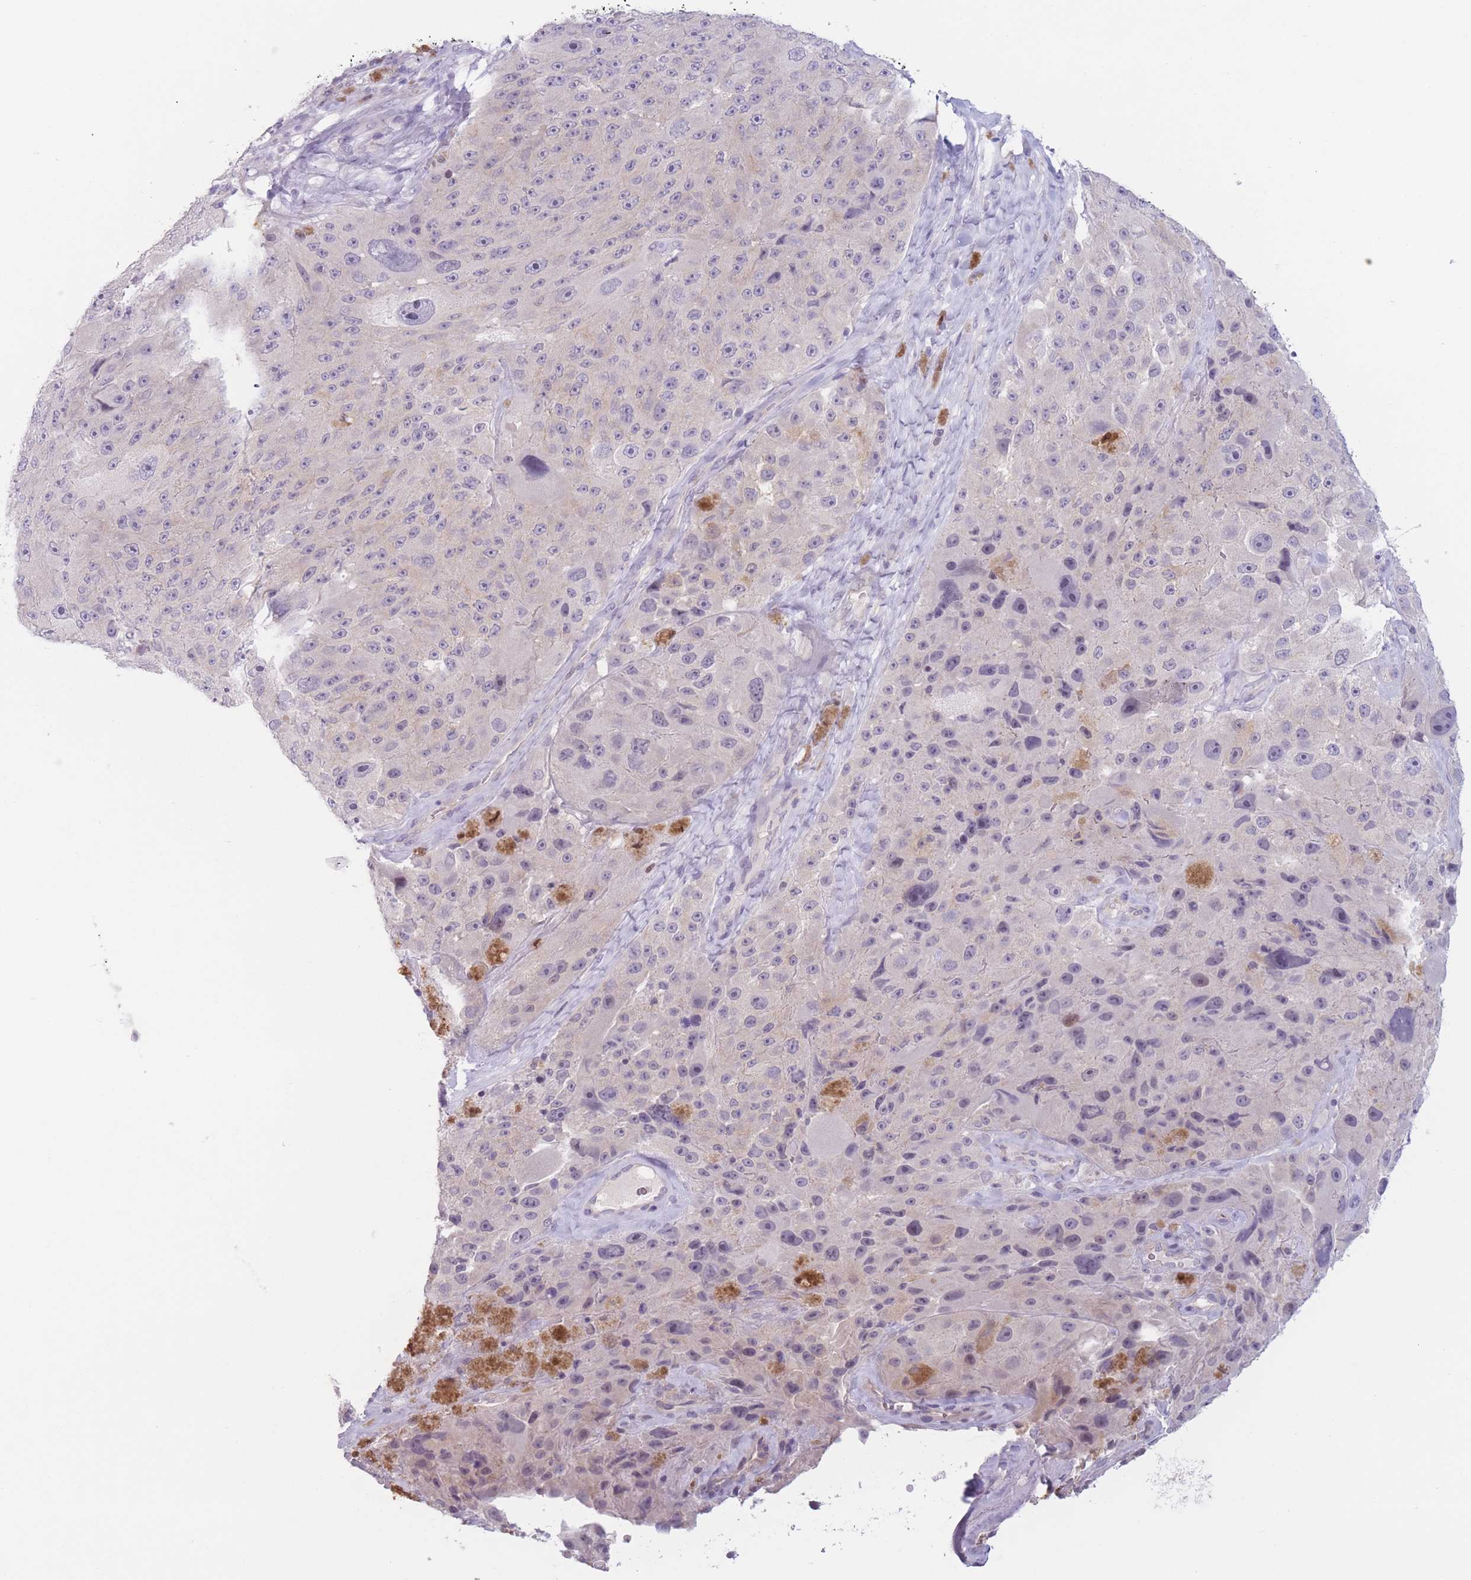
{"staining": {"intensity": "negative", "quantity": "none", "location": "none"}, "tissue": "melanoma", "cell_type": "Tumor cells", "image_type": "cancer", "snomed": [{"axis": "morphology", "description": "Malignant melanoma, Metastatic site"}, {"axis": "topography", "description": "Lymph node"}], "caption": "High magnification brightfield microscopy of malignant melanoma (metastatic site) stained with DAB (brown) and counterstained with hematoxylin (blue): tumor cells show no significant positivity.", "gene": "ZNF439", "patient": {"sex": "male", "age": 62}}